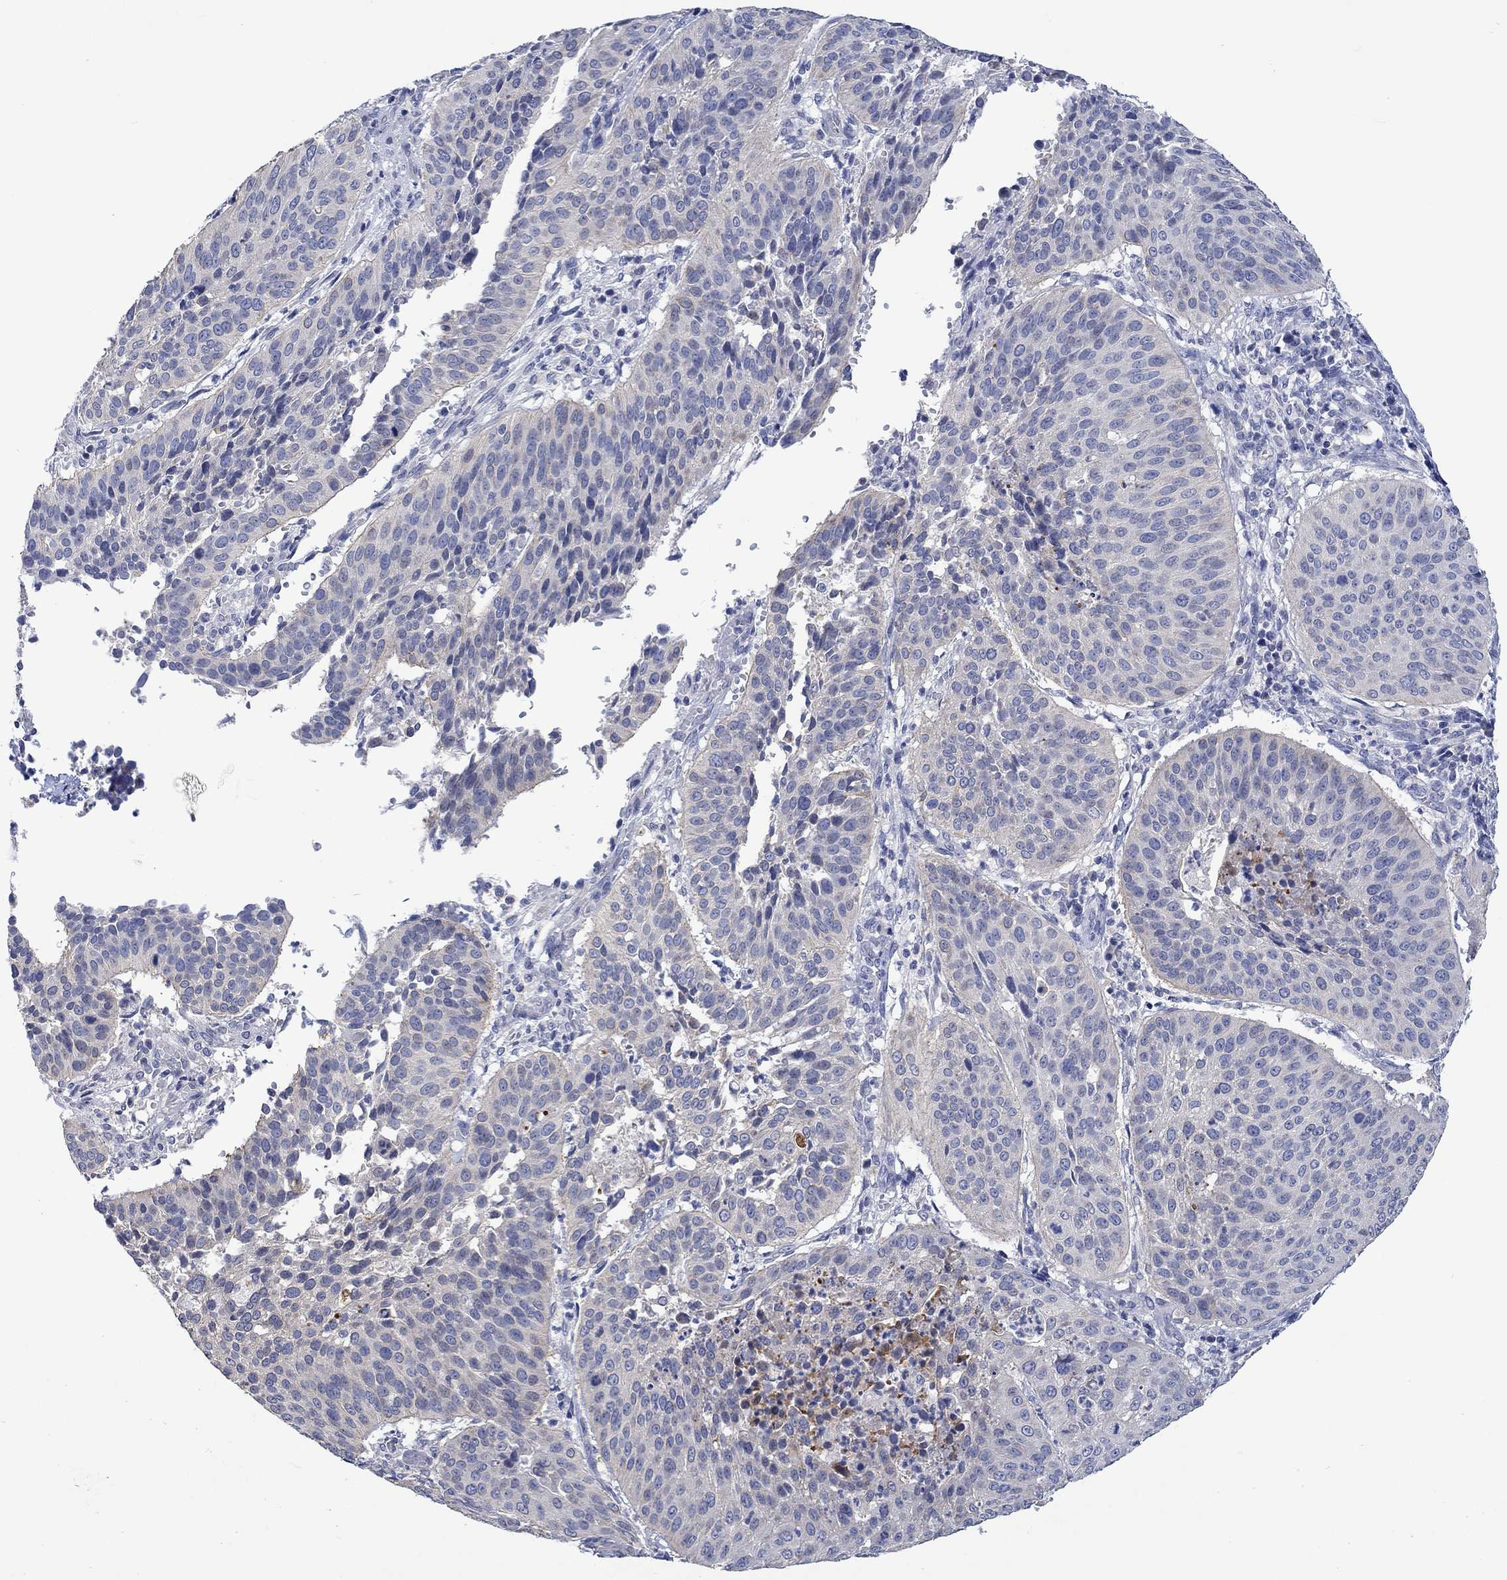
{"staining": {"intensity": "weak", "quantity": "<25%", "location": "cytoplasmic/membranous"}, "tissue": "cervical cancer", "cell_type": "Tumor cells", "image_type": "cancer", "snomed": [{"axis": "morphology", "description": "Normal tissue, NOS"}, {"axis": "morphology", "description": "Squamous cell carcinoma, NOS"}, {"axis": "topography", "description": "Cervix"}], "caption": "Immunohistochemistry (IHC) of human squamous cell carcinoma (cervical) reveals no expression in tumor cells.", "gene": "AGRP", "patient": {"sex": "female", "age": 39}}